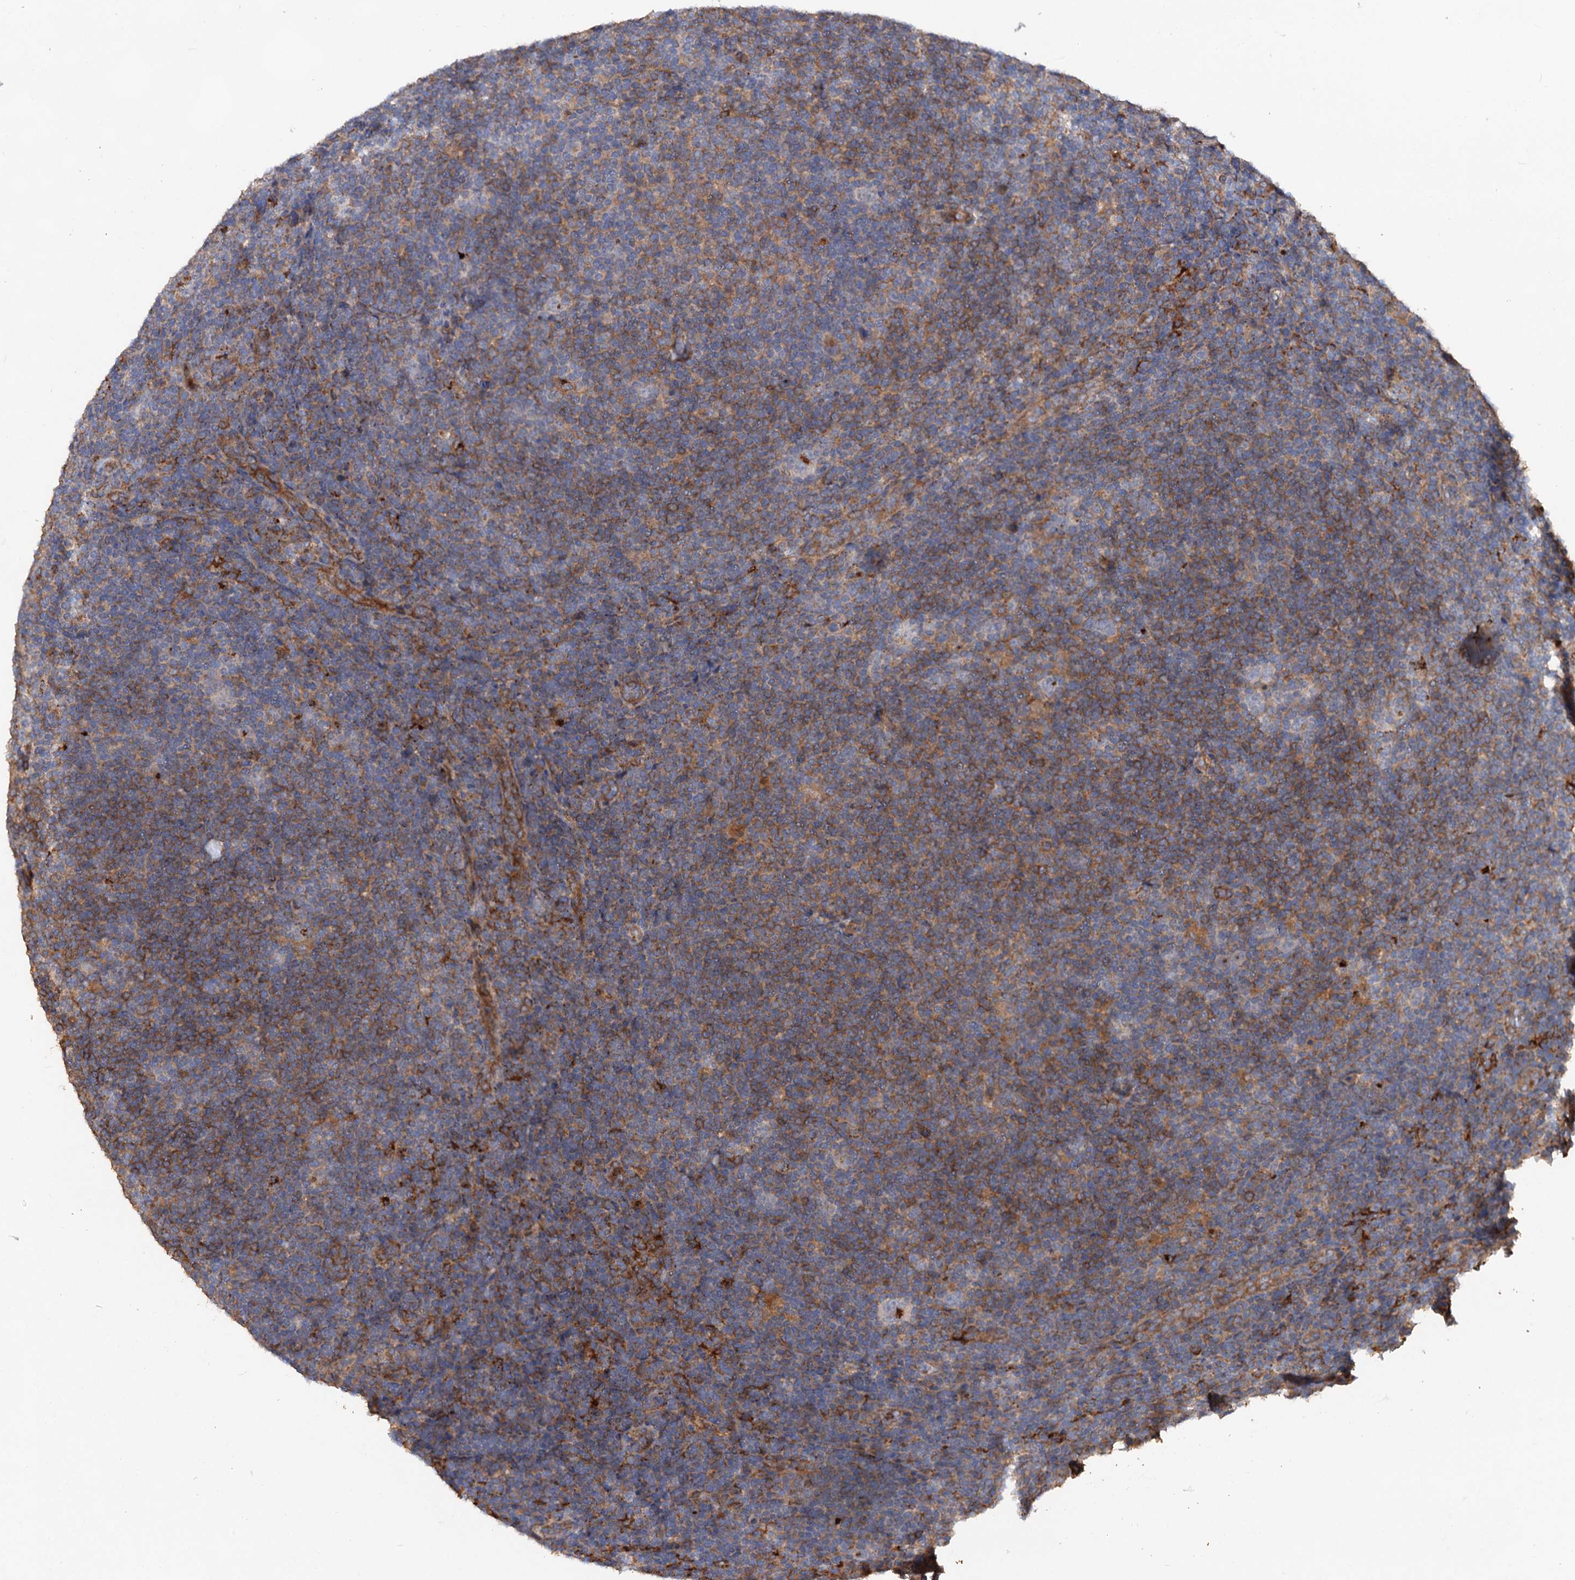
{"staining": {"intensity": "negative", "quantity": "none", "location": "none"}, "tissue": "lymphoma", "cell_type": "Tumor cells", "image_type": "cancer", "snomed": [{"axis": "morphology", "description": "Hodgkin's disease, NOS"}, {"axis": "topography", "description": "Lymph node"}], "caption": "A photomicrograph of human Hodgkin's disease is negative for staining in tumor cells.", "gene": "CSAD", "patient": {"sex": "female", "age": 57}}